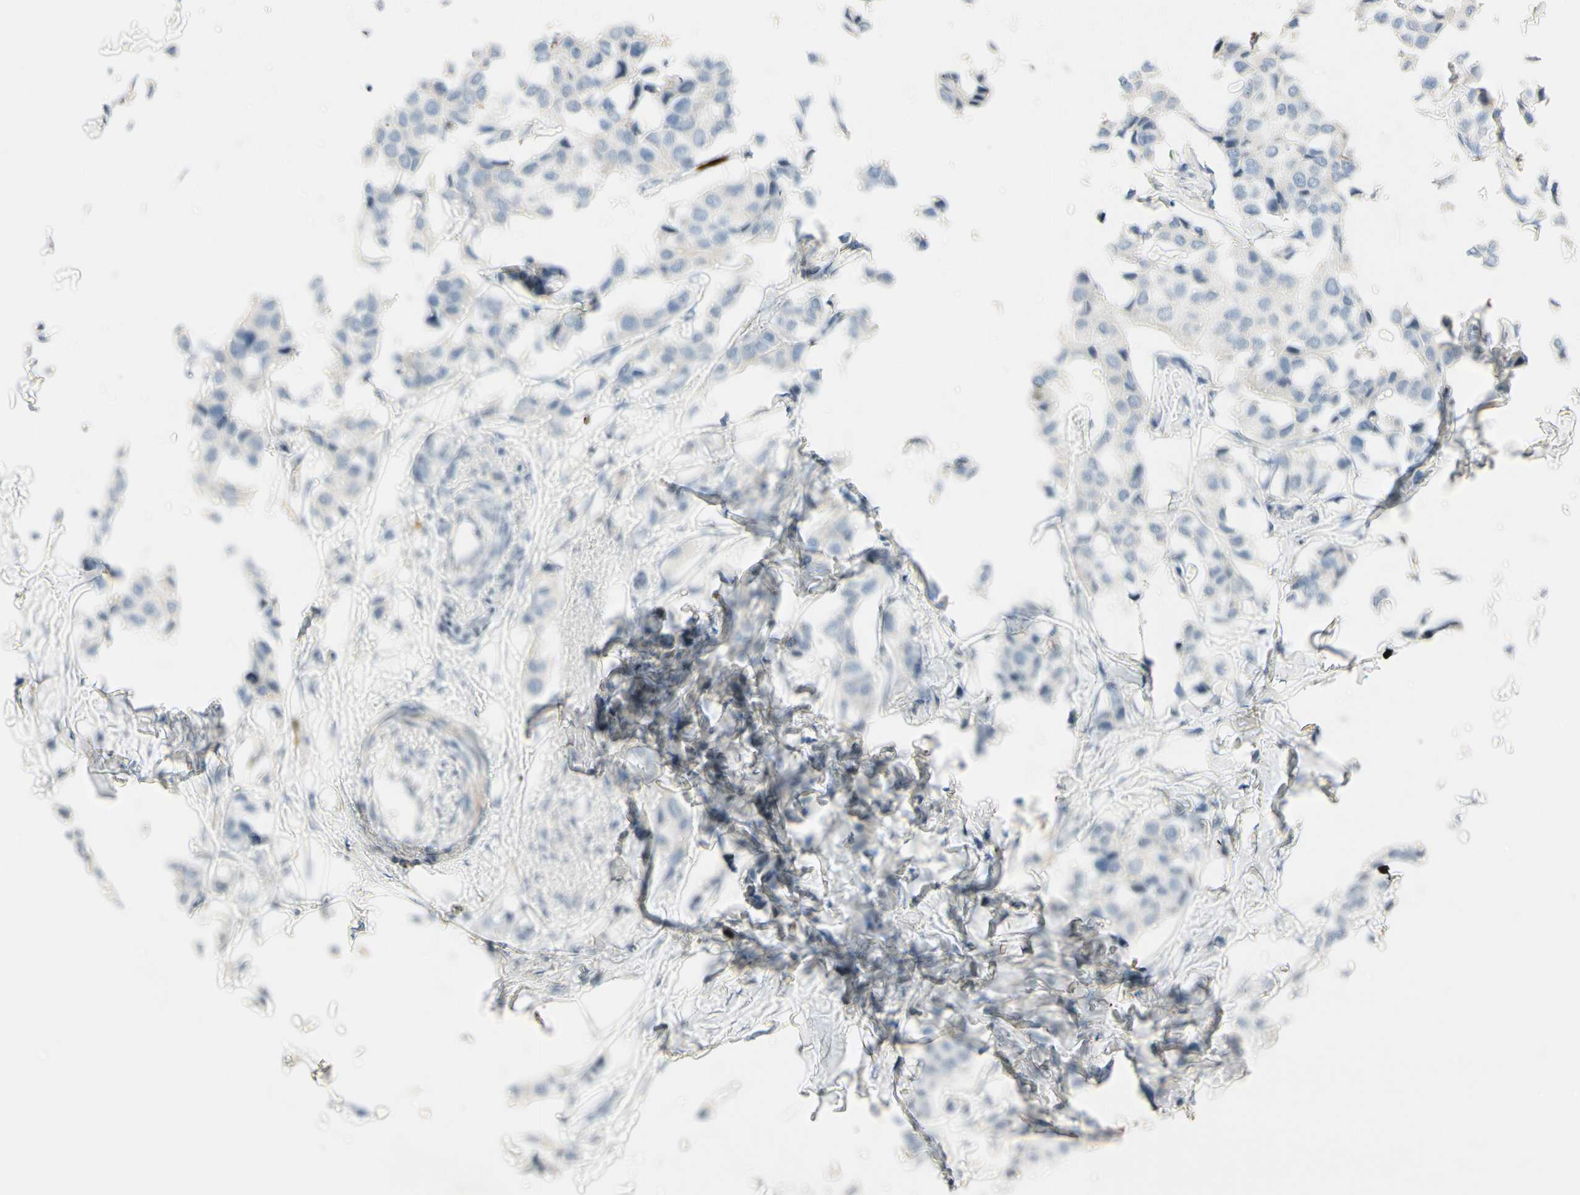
{"staining": {"intensity": "negative", "quantity": "none", "location": "none"}, "tissue": "breast cancer", "cell_type": "Tumor cells", "image_type": "cancer", "snomed": [{"axis": "morphology", "description": "Duct carcinoma"}, {"axis": "topography", "description": "Breast"}], "caption": "This is an immunohistochemistry (IHC) histopathology image of breast intraductal carcinoma. There is no positivity in tumor cells.", "gene": "TRAF5", "patient": {"sex": "female", "age": 80}}